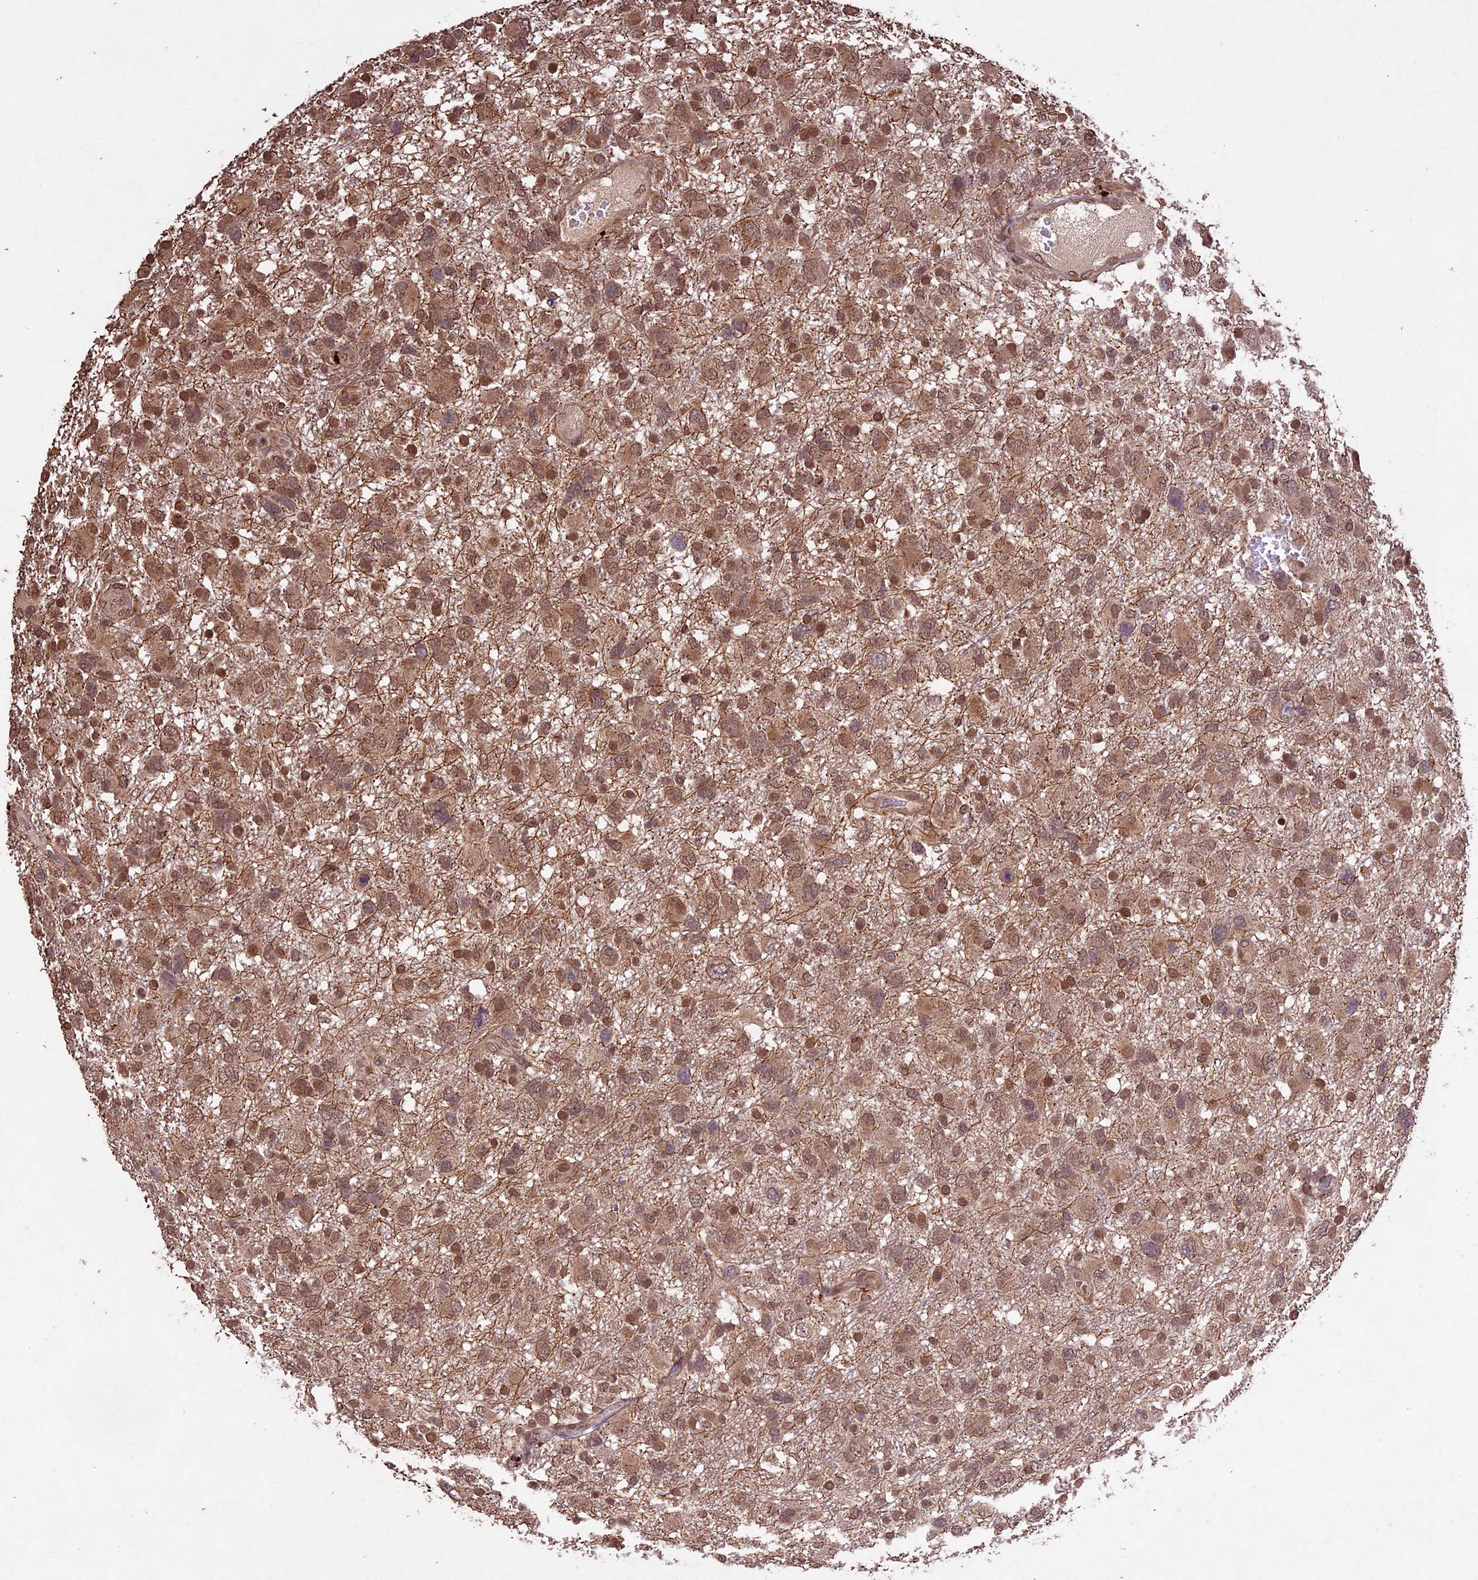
{"staining": {"intensity": "moderate", "quantity": ">75%", "location": "cytoplasmic/membranous,nuclear"}, "tissue": "glioma", "cell_type": "Tumor cells", "image_type": "cancer", "snomed": [{"axis": "morphology", "description": "Glioma, malignant, High grade"}, {"axis": "topography", "description": "Brain"}], "caption": "Immunohistochemistry (IHC) of human glioma shows medium levels of moderate cytoplasmic/membranous and nuclear expression in about >75% of tumor cells.", "gene": "CDKN2AIP", "patient": {"sex": "male", "age": 61}}